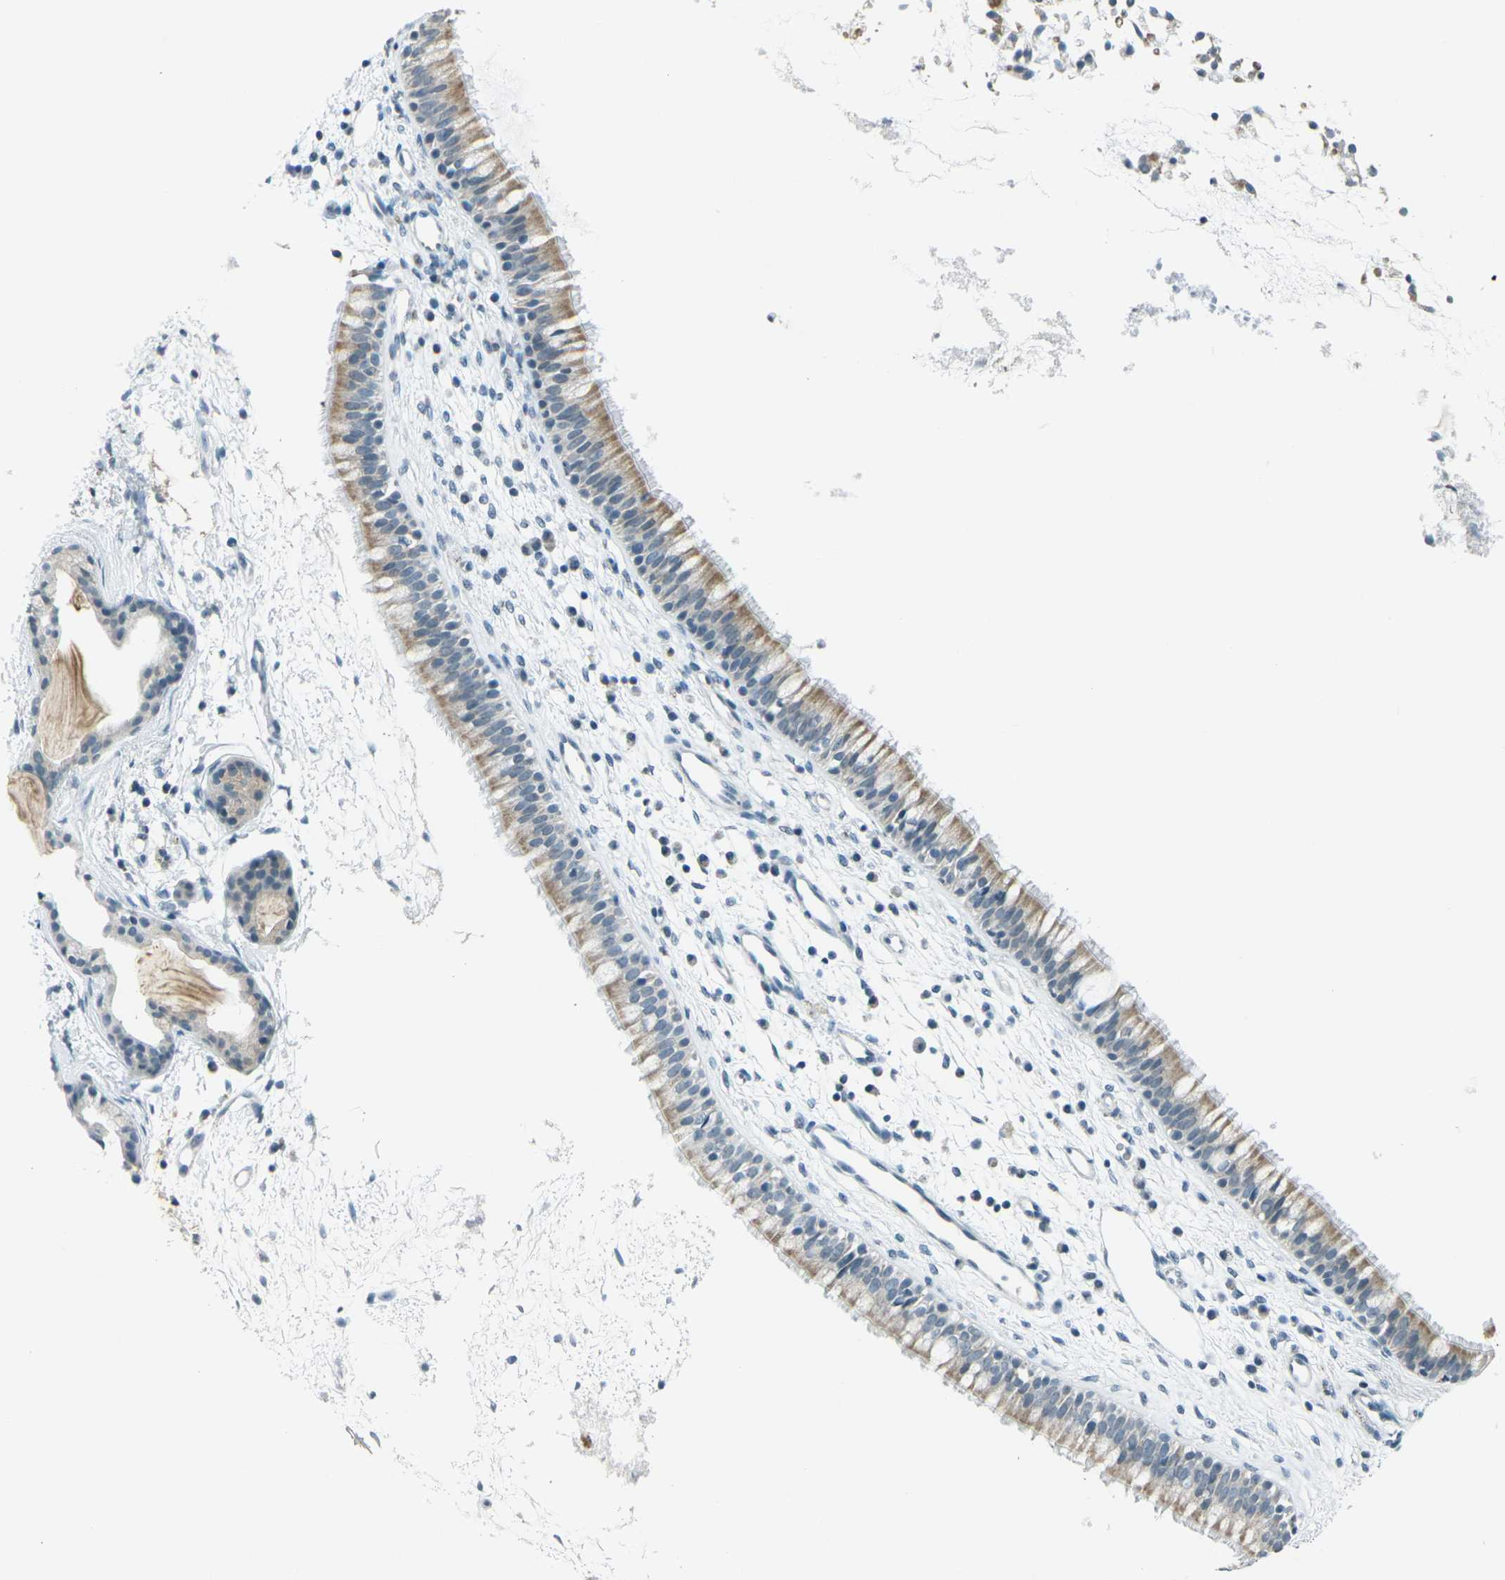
{"staining": {"intensity": "weak", "quantity": ">75%", "location": "cytoplasmic/membranous"}, "tissue": "nasopharynx", "cell_type": "Respiratory epithelial cells", "image_type": "normal", "snomed": [{"axis": "morphology", "description": "Normal tissue, NOS"}, {"axis": "topography", "description": "Nasopharynx"}], "caption": "DAB (3,3'-diaminobenzidine) immunohistochemical staining of benign nasopharynx shows weak cytoplasmic/membranous protein positivity in about >75% of respiratory epithelial cells.", "gene": "H2BC1", "patient": {"sex": "male", "age": 21}}